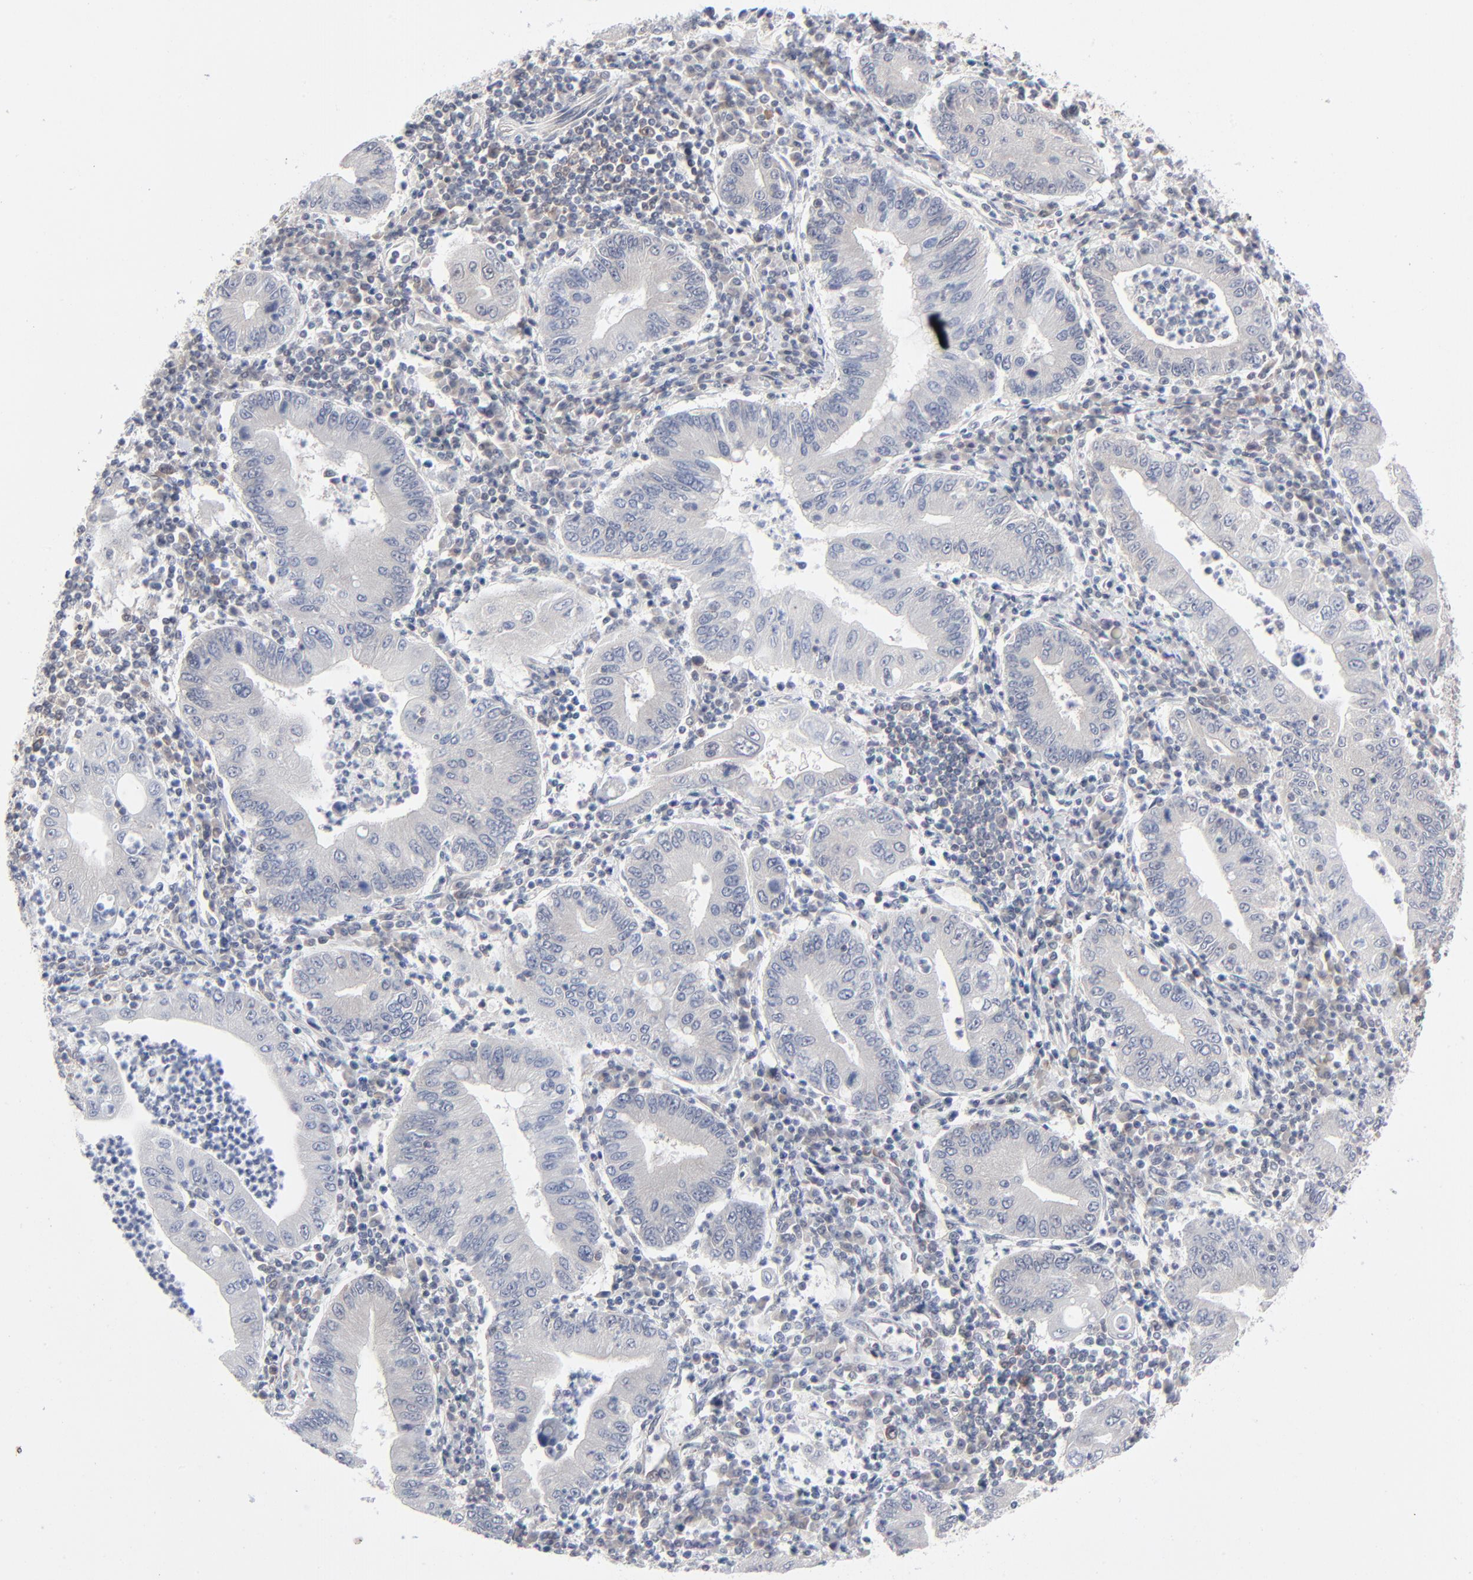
{"staining": {"intensity": "negative", "quantity": "none", "location": "none"}, "tissue": "stomach cancer", "cell_type": "Tumor cells", "image_type": "cancer", "snomed": [{"axis": "morphology", "description": "Normal tissue, NOS"}, {"axis": "morphology", "description": "Adenocarcinoma, NOS"}, {"axis": "topography", "description": "Esophagus"}, {"axis": "topography", "description": "Stomach, upper"}, {"axis": "topography", "description": "Peripheral nerve tissue"}], "caption": "This micrograph is of stomach adenocarcinoma stained with IHC to label a protein in brown with the nuclei are counter-stained blue. There is no positivity in tumor cells.", "gene": "RPS6KB1", "patient": {"sex": "male", "age": 62}}